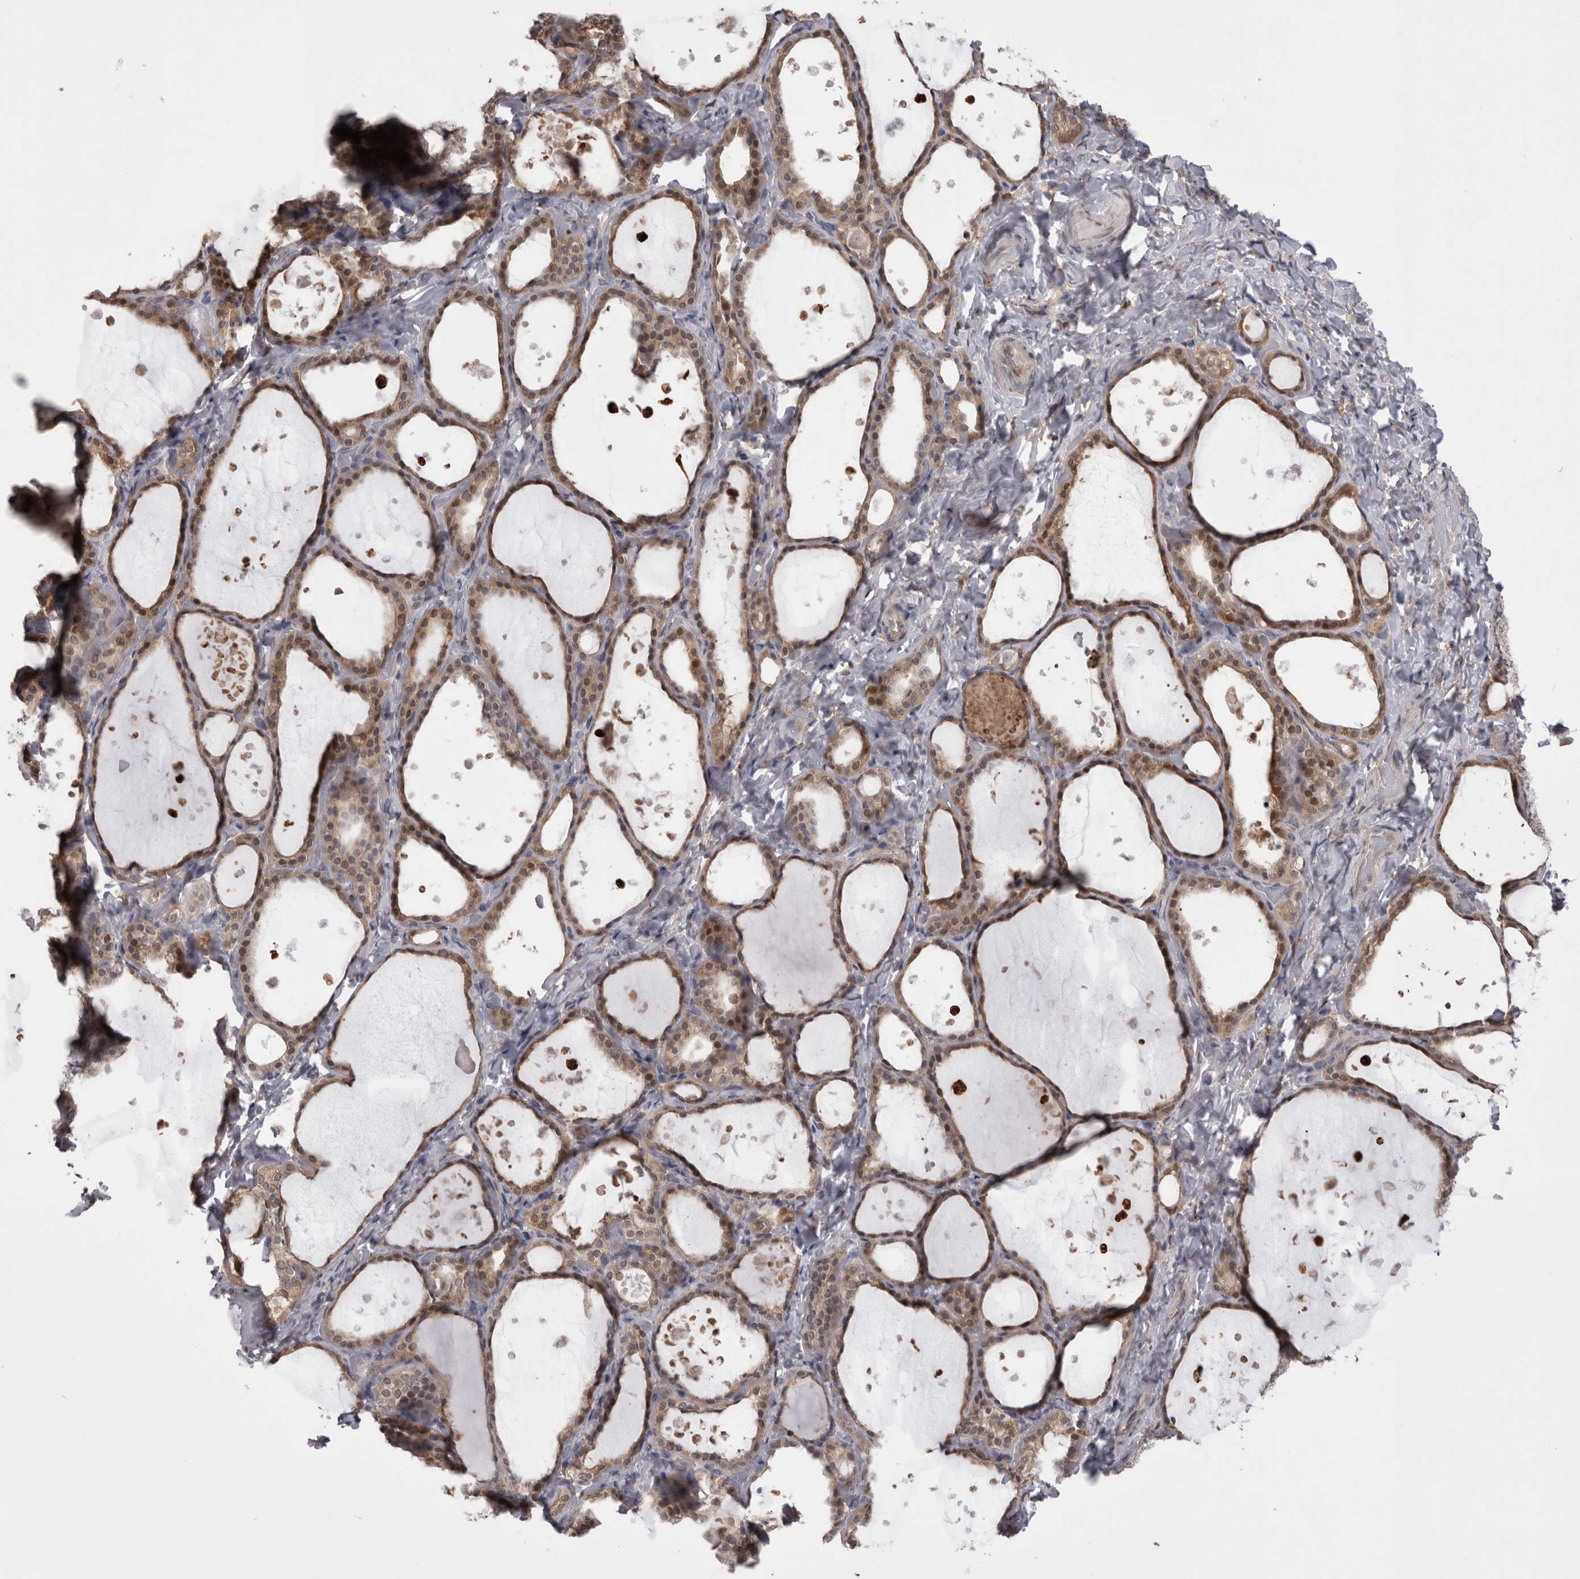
{"staining": {"intensity": "weak", "quantity": ">75%", "location": "cytoplasmic/membranous"}, "tissue": "thyroid gland", "cell_type": "Glandular cells", "image_type": "normal", "snomed": [{"axis": "morphology", "description": "Normal tissue, NOS"}, {"axis": "topography", "description": "Thyroid gland"}], "caption": "This histopathology image displays immunohistochemistry (IHC) staining of normal thyroid gland, with low weak cytoplasmic/membranous expression in approximately >75% of glandular cells.", "gene": "CHIC1", "patient": {"sex": "female", "age": 44}}